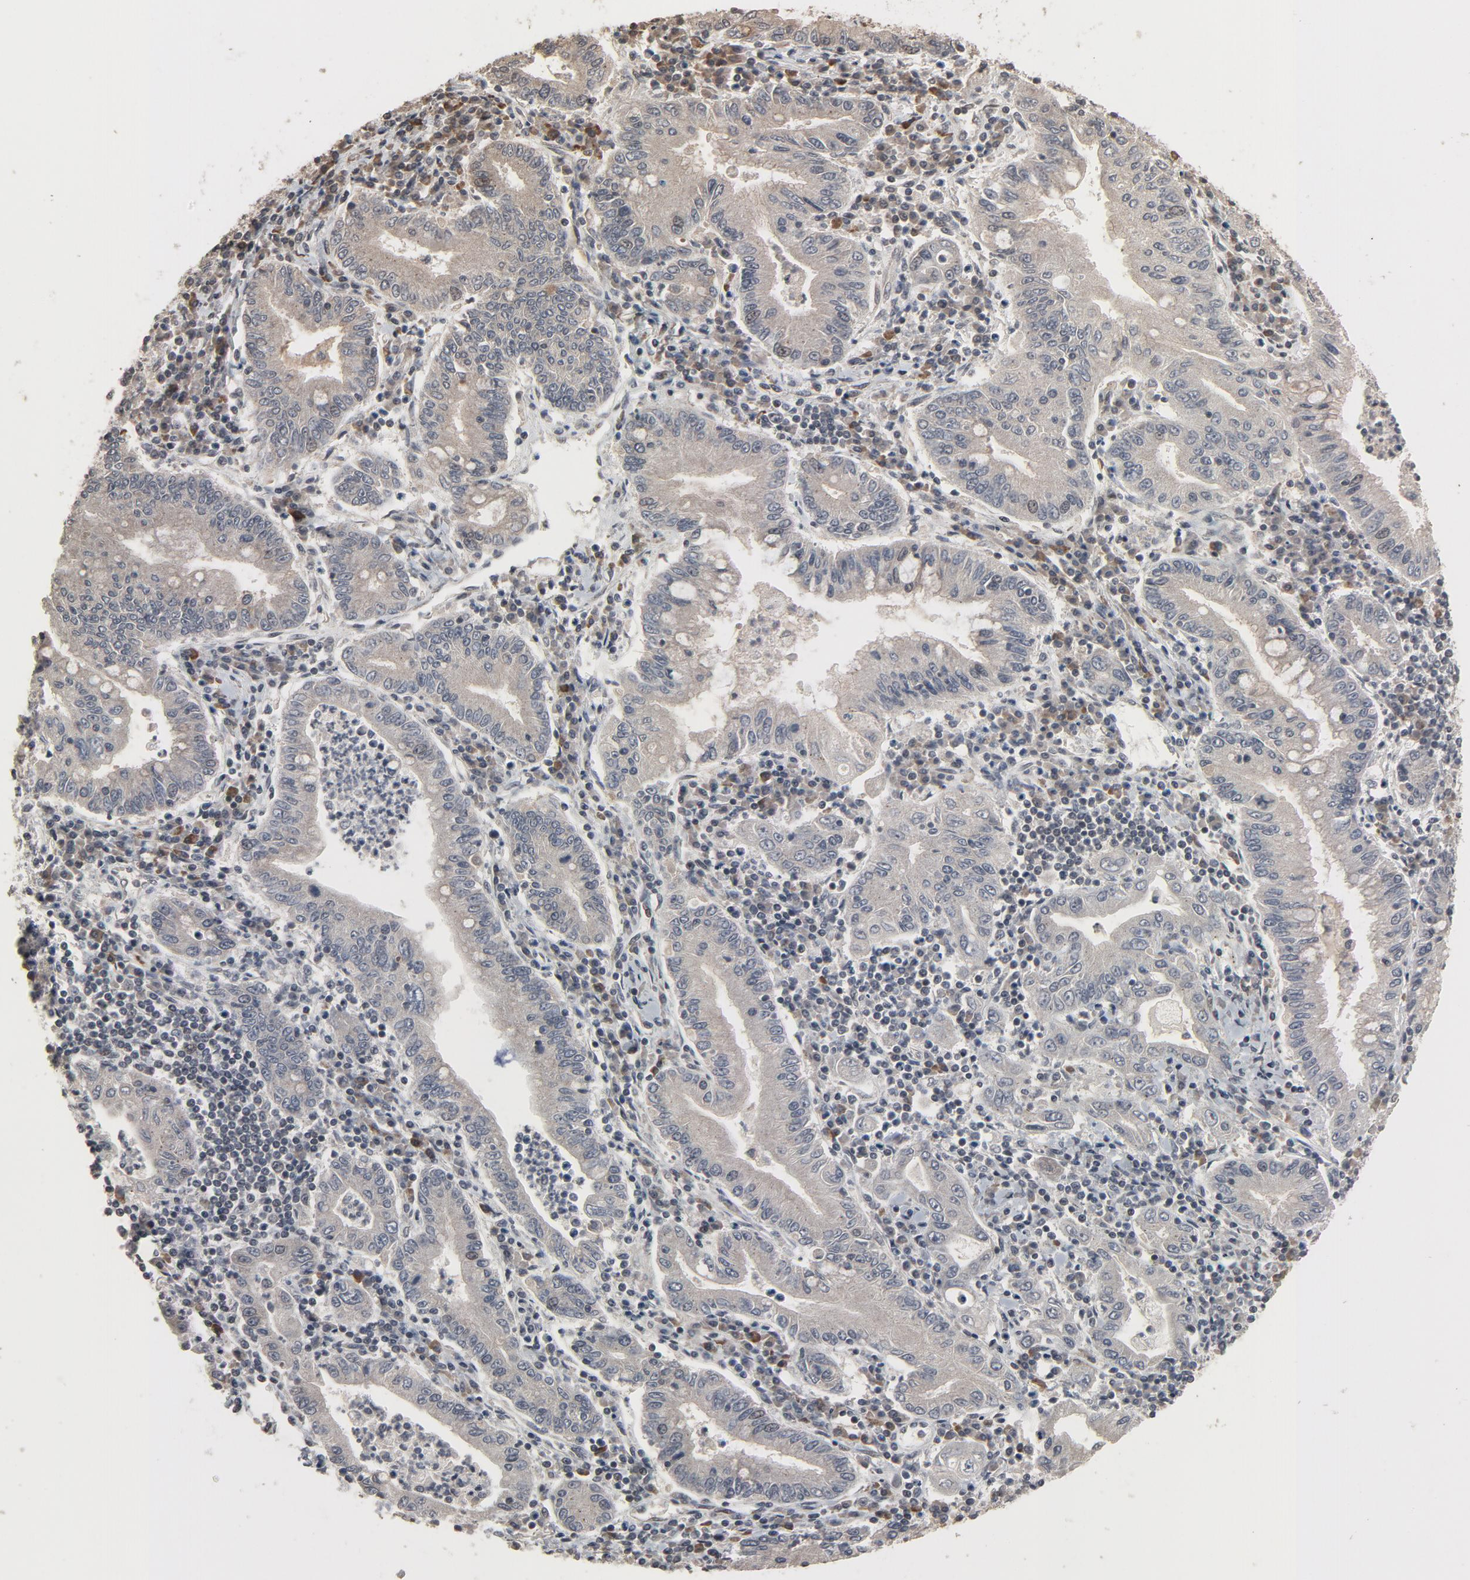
{"staining": {"intensity": "weak", "quantity": "25%-75%", "location": "cytoplasmic/membranous"}, "tissue": "stomach cancer", "cell_type": "Tumor cells", "image_type": "cancer", "snomed": [{"axis": "morphology", "description": "Normal tissue, NOS"}, {"axis": "morphology", "description": "Adenocarcinoma, NOS"}, {"axis": "topography", "description": "Esophagus"}, {"axis": "topography", "description": "Stomach, upper"}, {"axis": "topography", "description": "Peripheral nerve tissue"}], "caption": "IHC photomicrograph of neoplastic tissue: human adenocarcinoma (stomach) stained using IHC exhibits low levels of weak protein expression localized specifically in the cytoplasmic/membranous of tumor cells, appearing as a cytoplasmic/membranous brown color.", "gene": "POM121", "patient": {"sex": "male", "age": 62}}